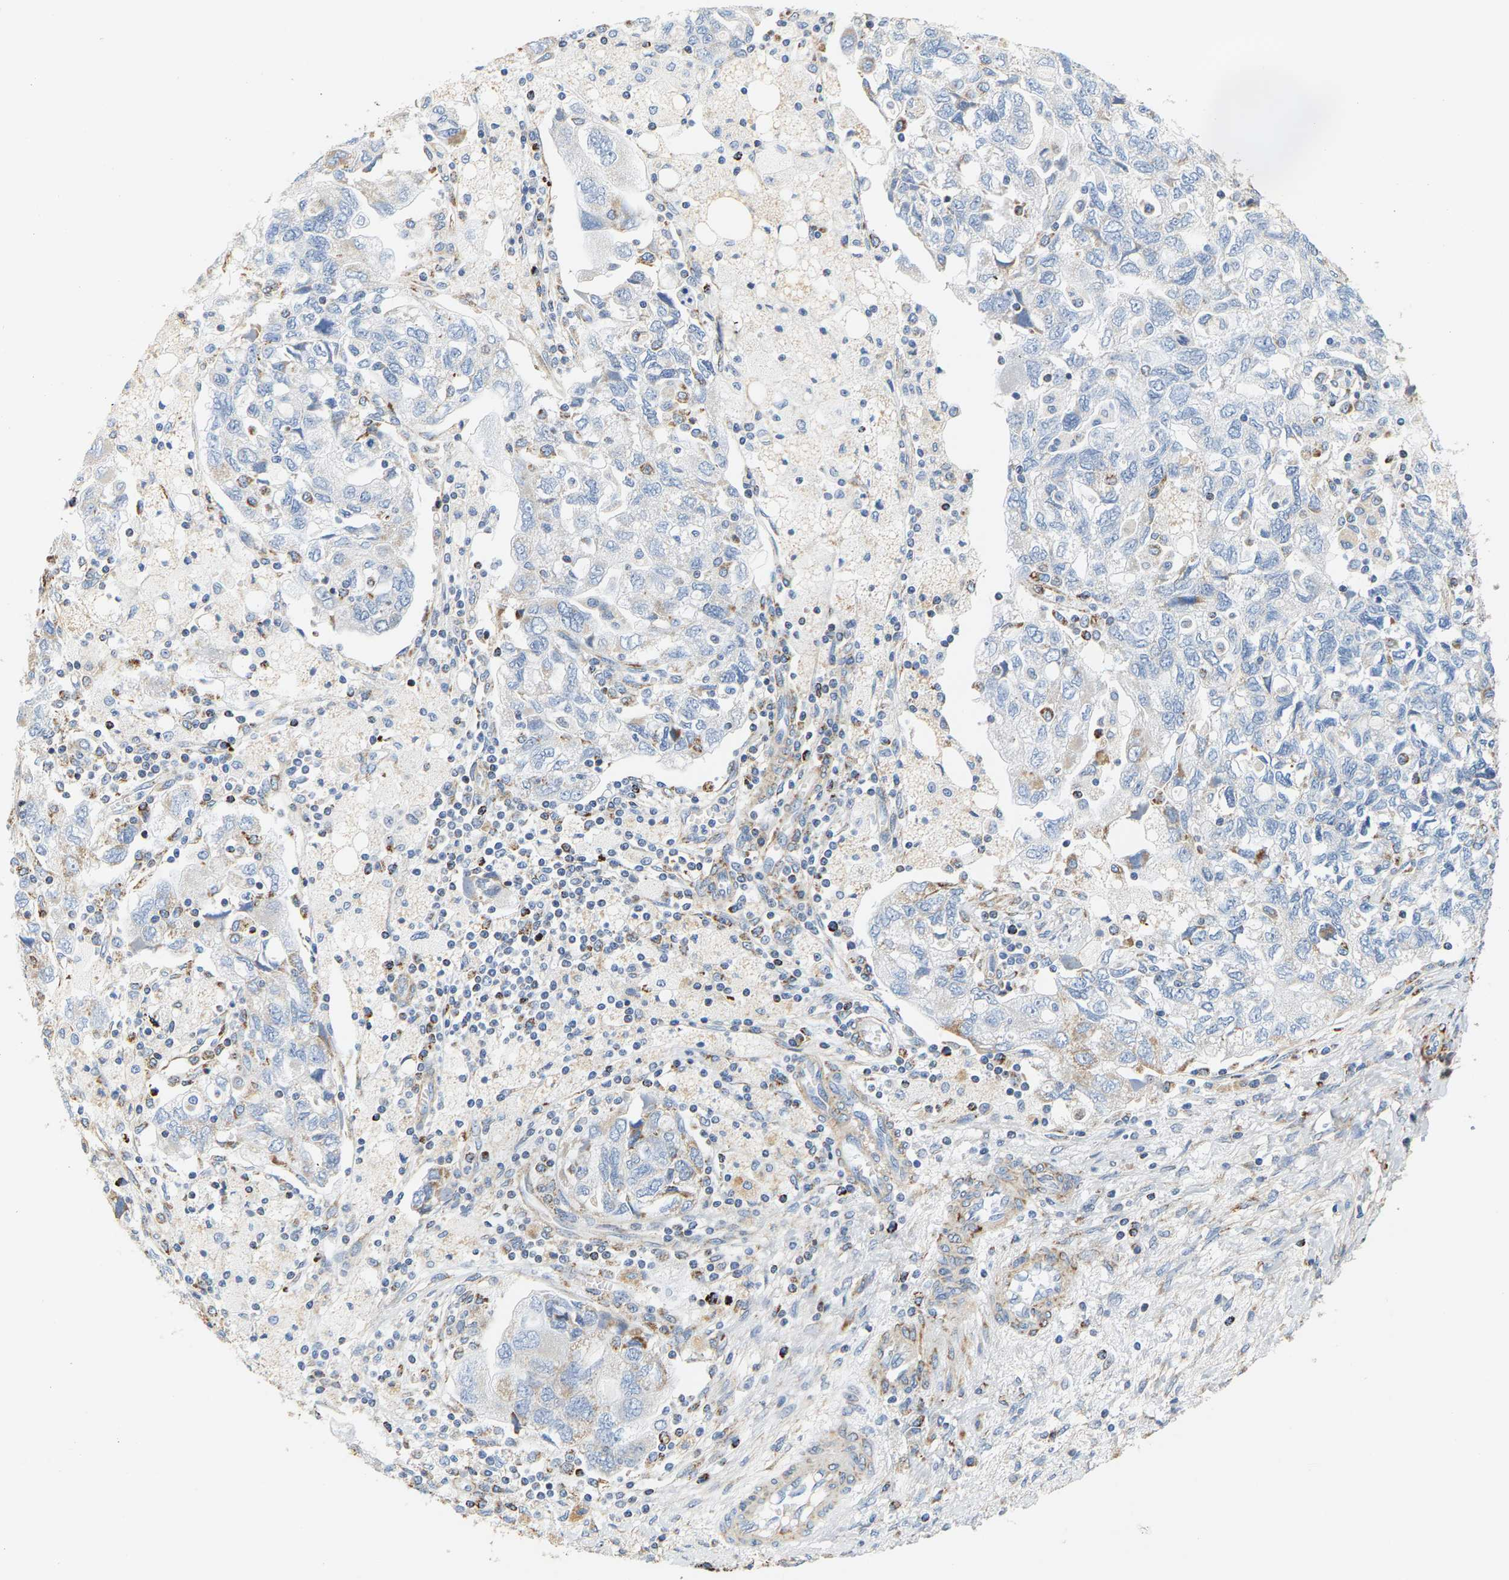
{"staining": {"intensity": "weak", "quantity": "25%-75%", "location": "cytoplasmic/membranous"}, "tissue": "ovarian cancer", "cell_type": "Tumor cells", "image_type": "cancer", "snomed": [{"axis": "morphology", "description": "Carcinoma, NOS"}, {"axis": "morphology", "description": "Cystadenocarcinoma, serous, NOS"}, {"axis": "topography", "description": "Ovary"}], "caption": "This is a histology image of IHC staining of serous cystadenocarcinoma (ovarian), which shows weak positivity in the cytoplasmic/membranous of tumor cells.", "gene": "SHMT2", "patient": {"sex": "female", "age": 69}}